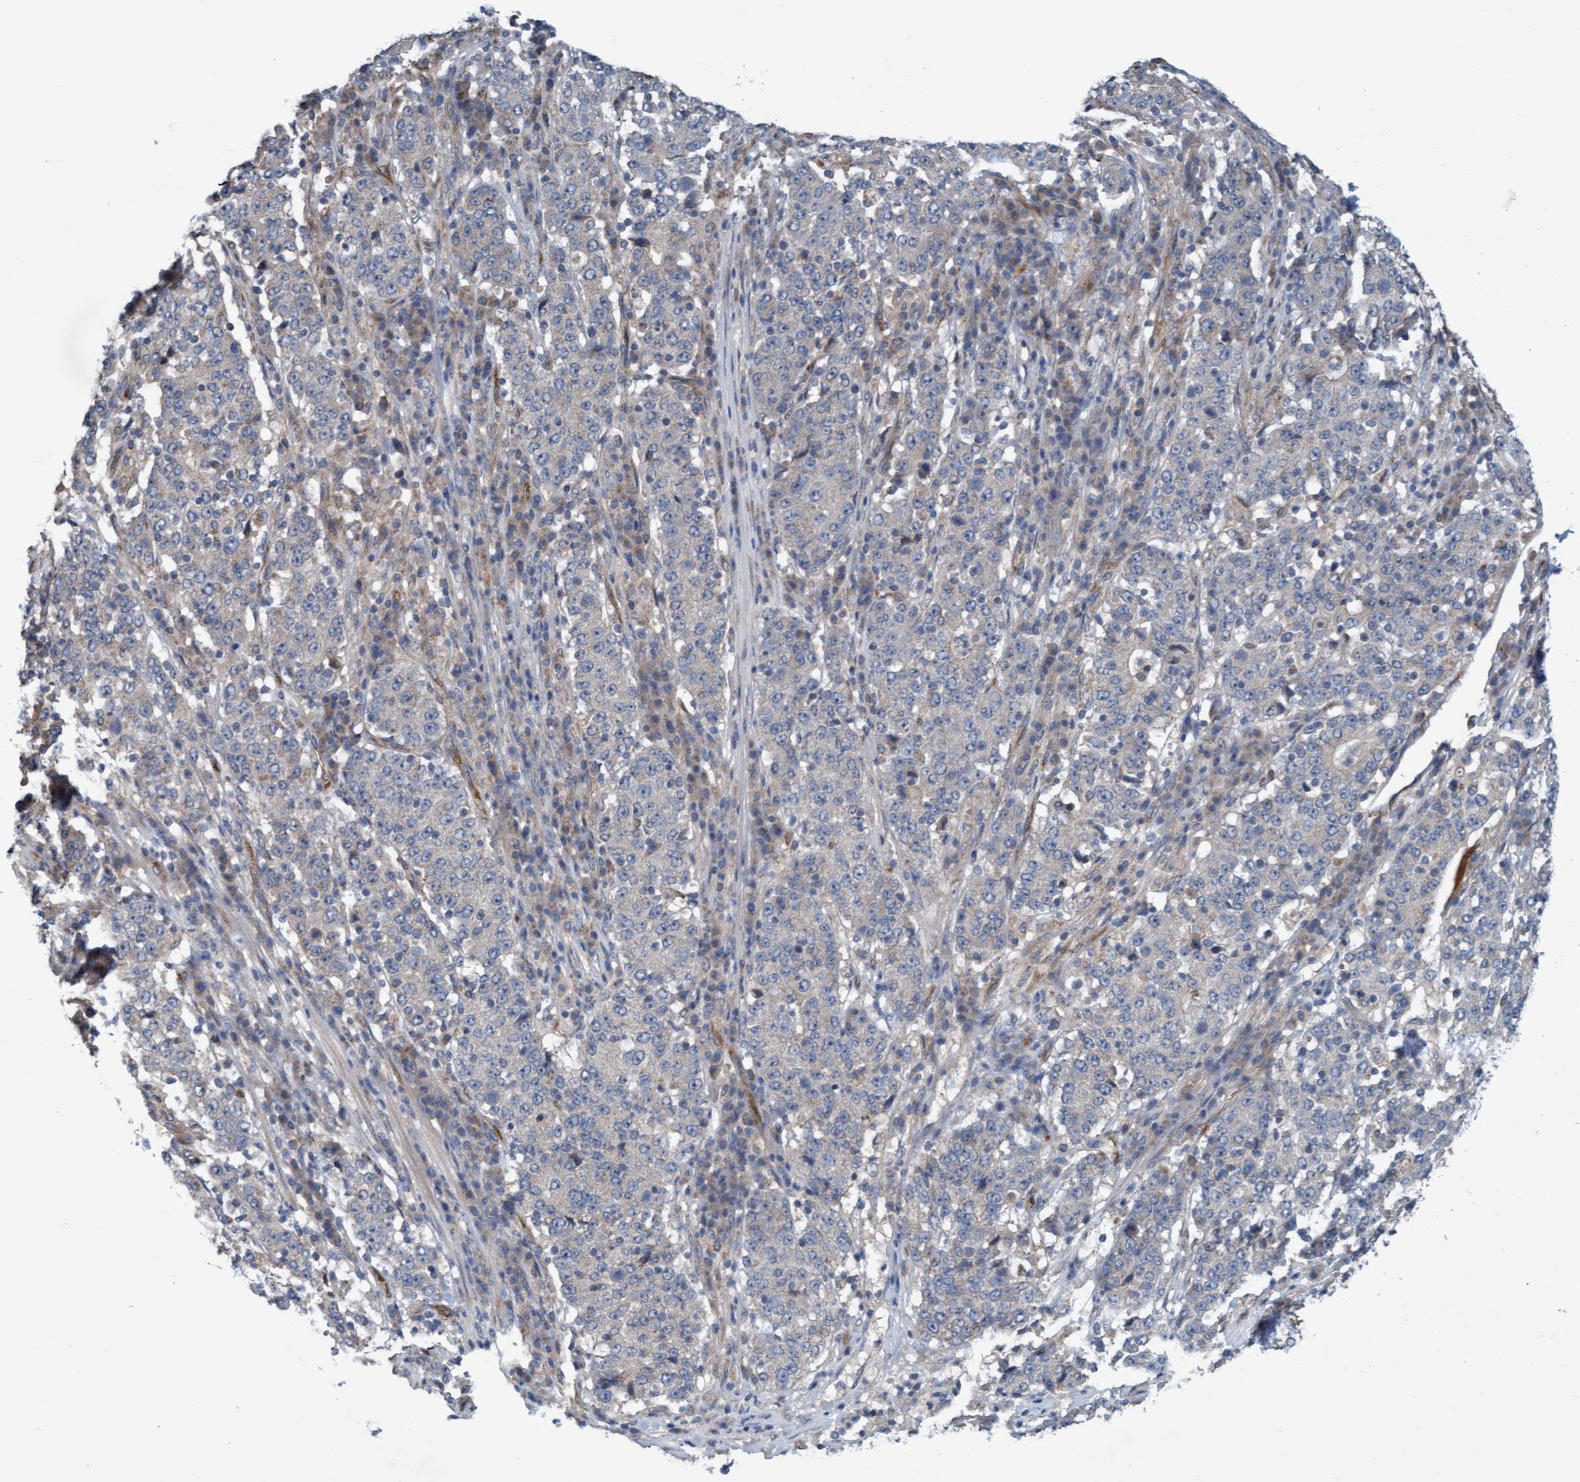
{"staining": {"intensity": "negative", "quantity": "none", "location": "none"}, "tissue": "stomach cancer", "cell_type": "Tumor cells", "image_type": "cancer", "snomed": [{"axis": "morphology", "description": "Adenocarcinoma, NOS"}, {"axis": "topography", "description": "Stomach"}], "caption": "Immunohistochemistry micrograph of neoplastic tissue: human stomach adenocarcinoma stained with DAB exhibits no significant protein positivity in tumor cells.", "gene": "ZNF566", "patient": {"sex": "male", "age": 59}}